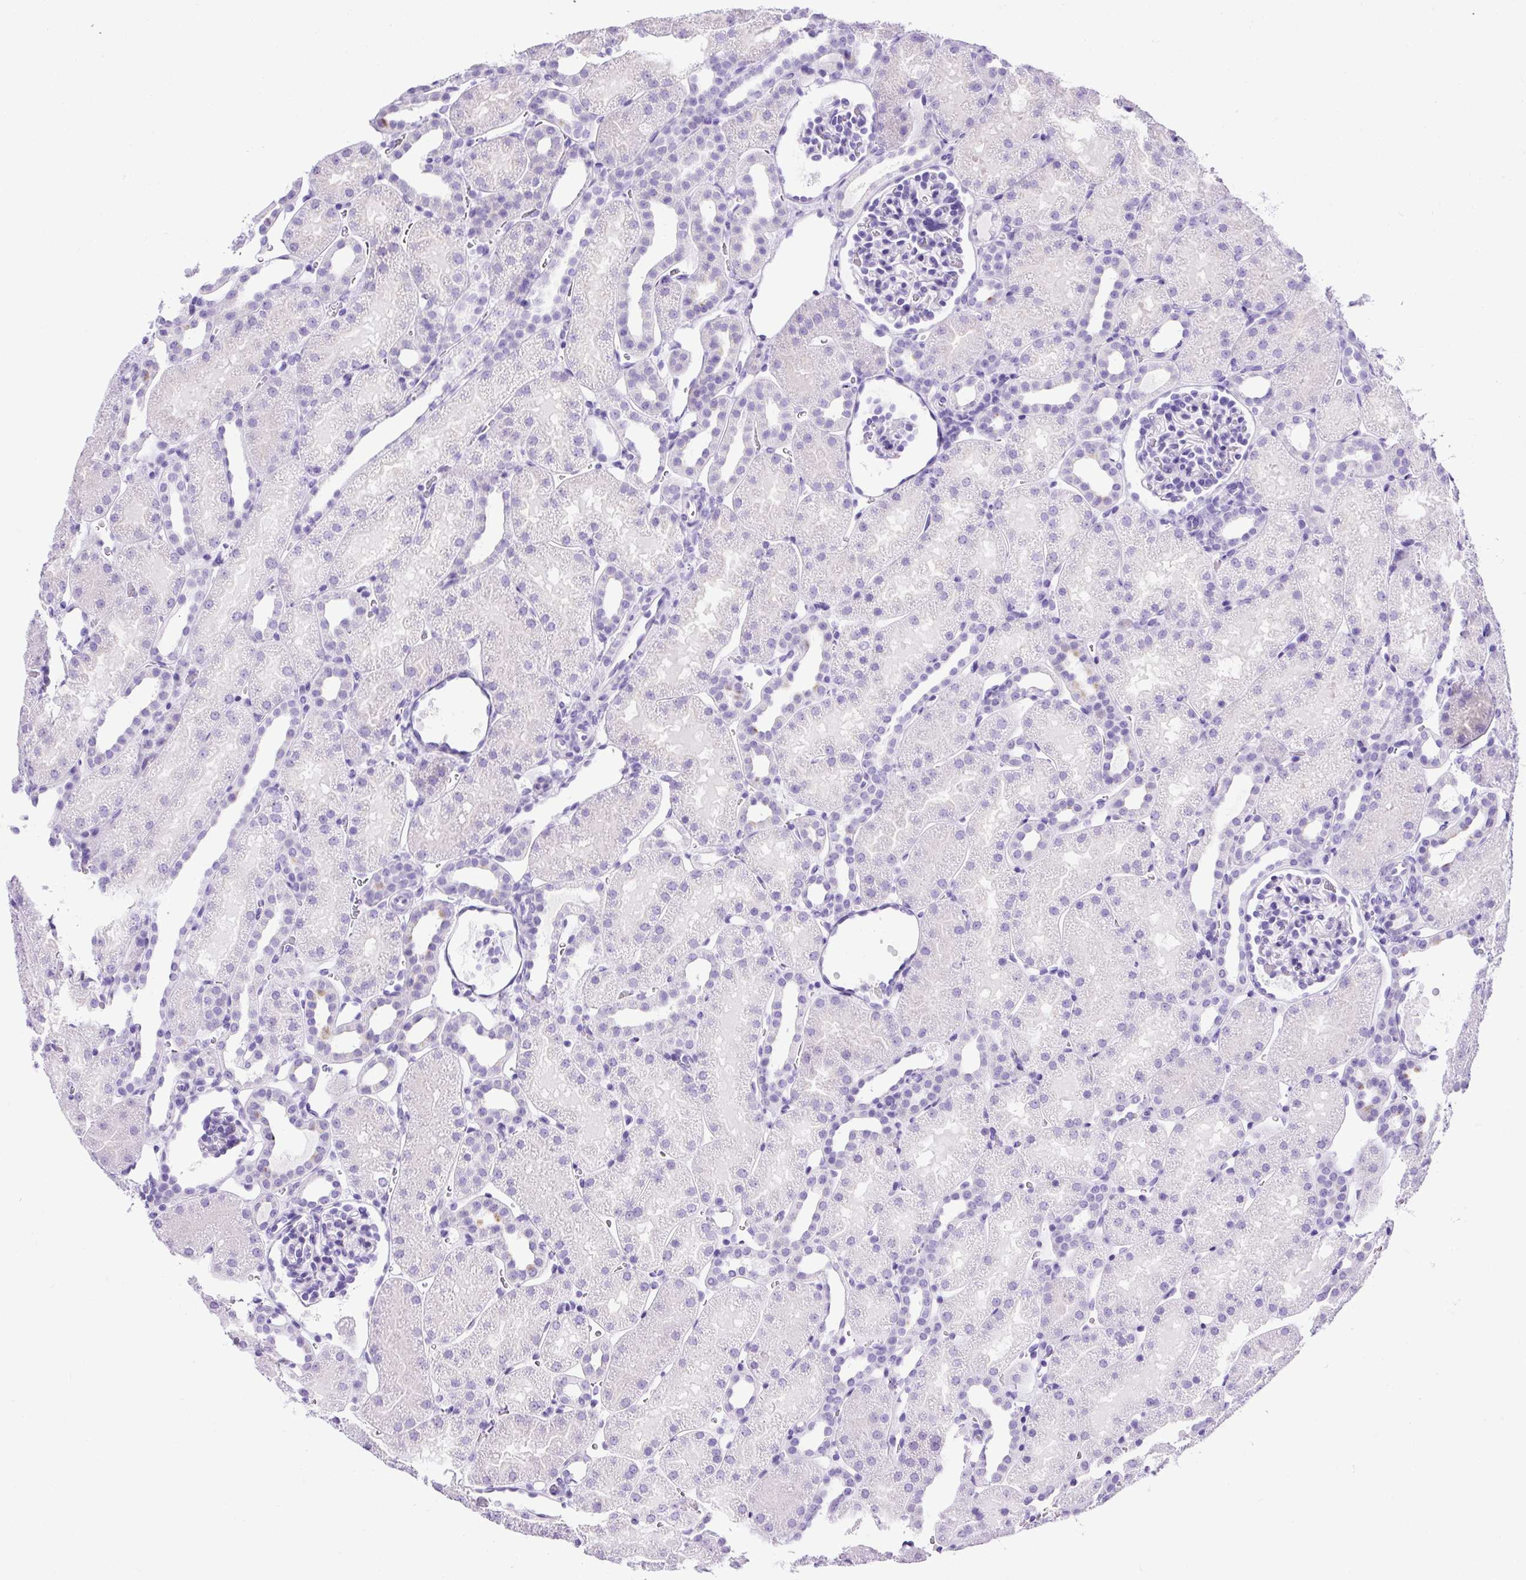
{"staining": {"intensity": "negative", "quantity": "none", "location": "none"}, "tissue": "kidney", "cell_type": "Cells in glomeruli", "image_type": "normal", "snomed": [{"axis": "morphology", "description": "Normal tissue, NOS"}, {"axis": "topography", "description": "Kidney"}], "caption": "Protein analysis of normal kidney displays no significant positivity in cells in glomeruli.", "gene": "PDIA2", "patient": {"sex": "male", "age": 2}}